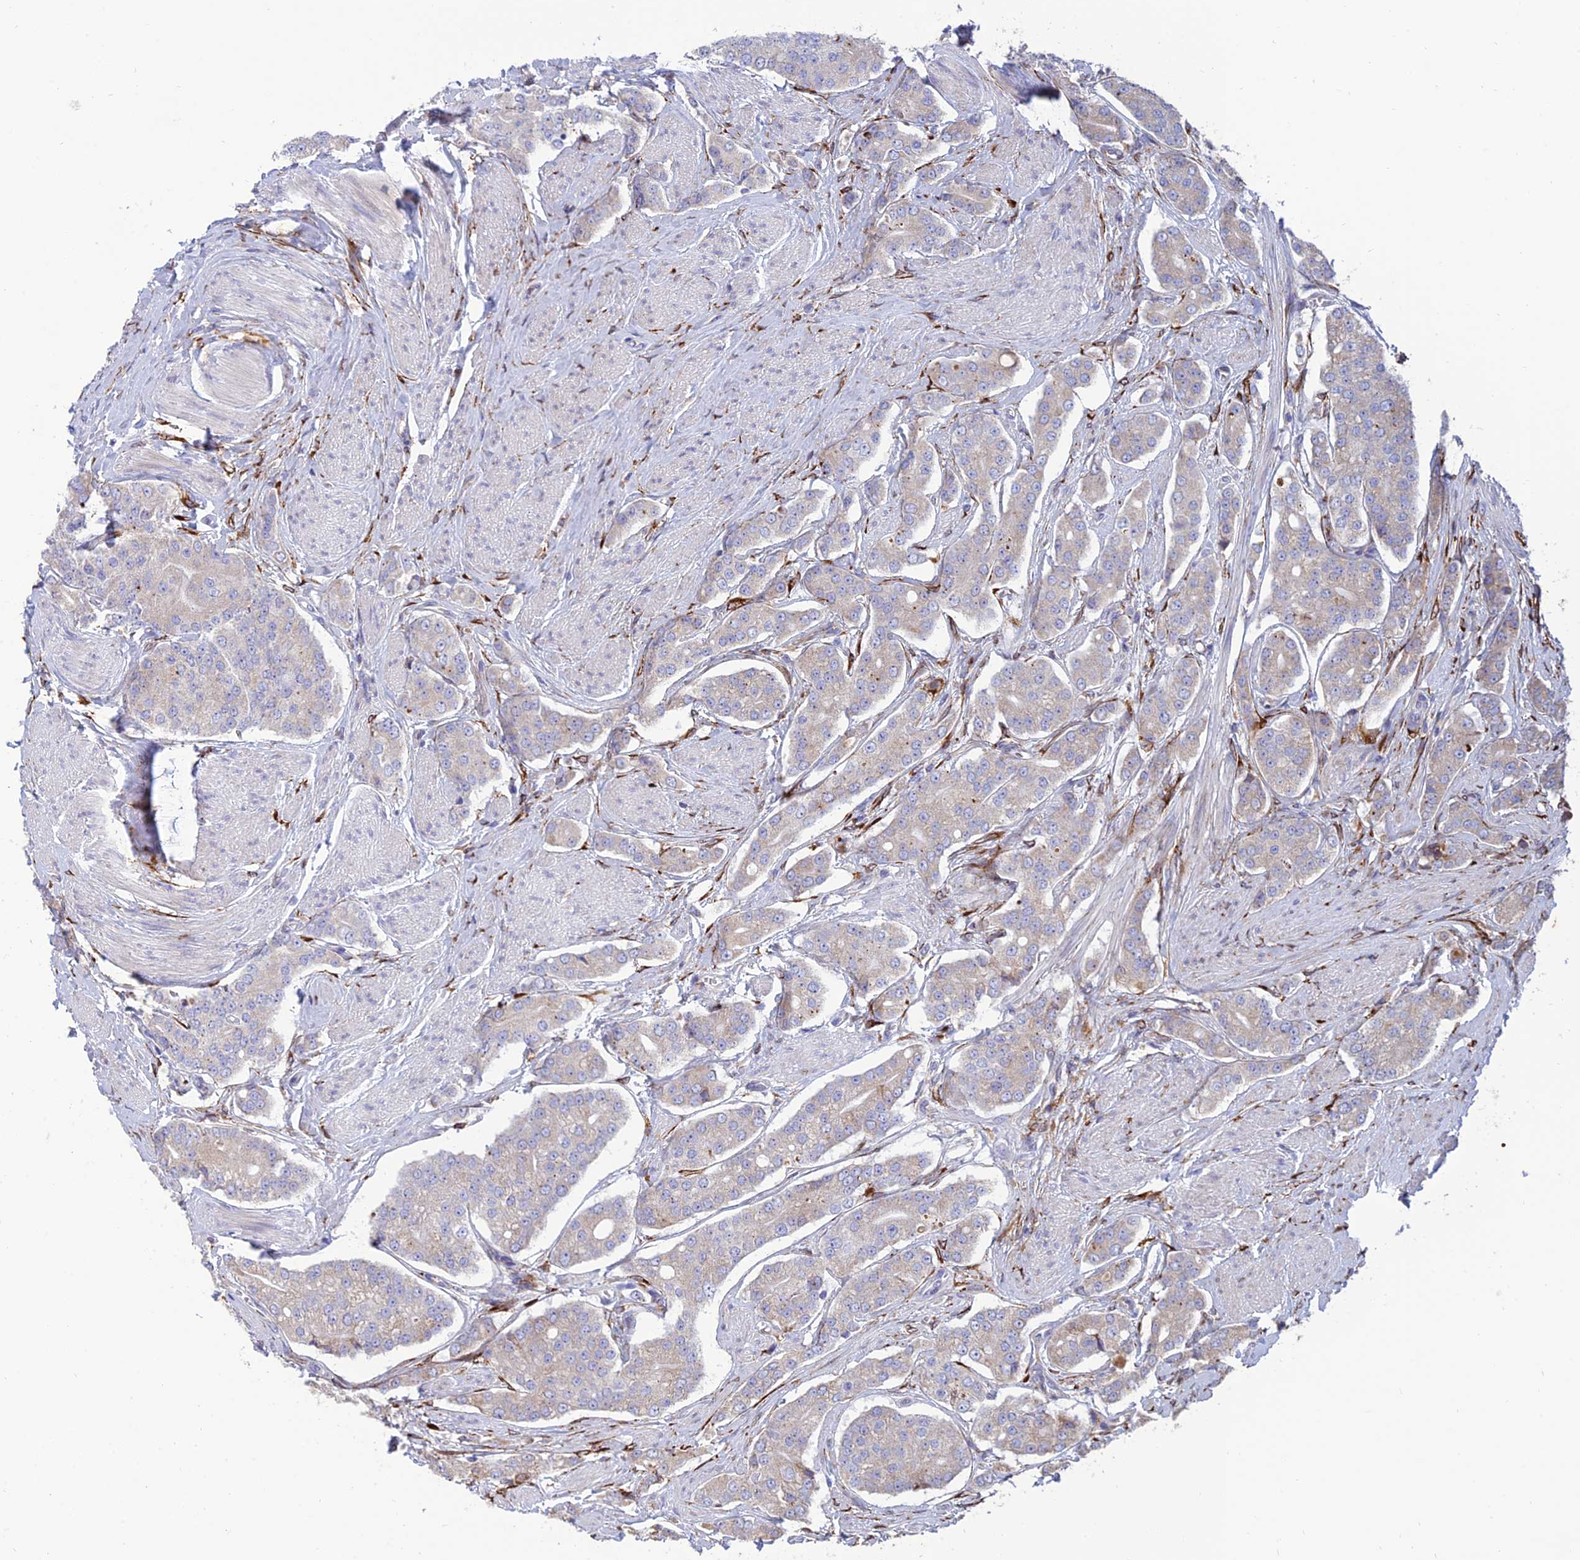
{"staining": {"intensity": "weak", "quantity": "<25%", "location": "cytoplasmic/membranous"}, "tissue": "prostate cancer", "cell_type": "Tumor cells", "image_type": "cancer", "snomed": [{"axis": "morphology", "description": "Adenocarcinoma, High grade"}, {"axis": "topography", "description": "Prostate"}], "caption": "Tumor cells are negative for protein expression in human adenocarcinoma (high-grade) (prostate).", "gene": "RCN3", "patient": {"sex": "male", "age": 71}}